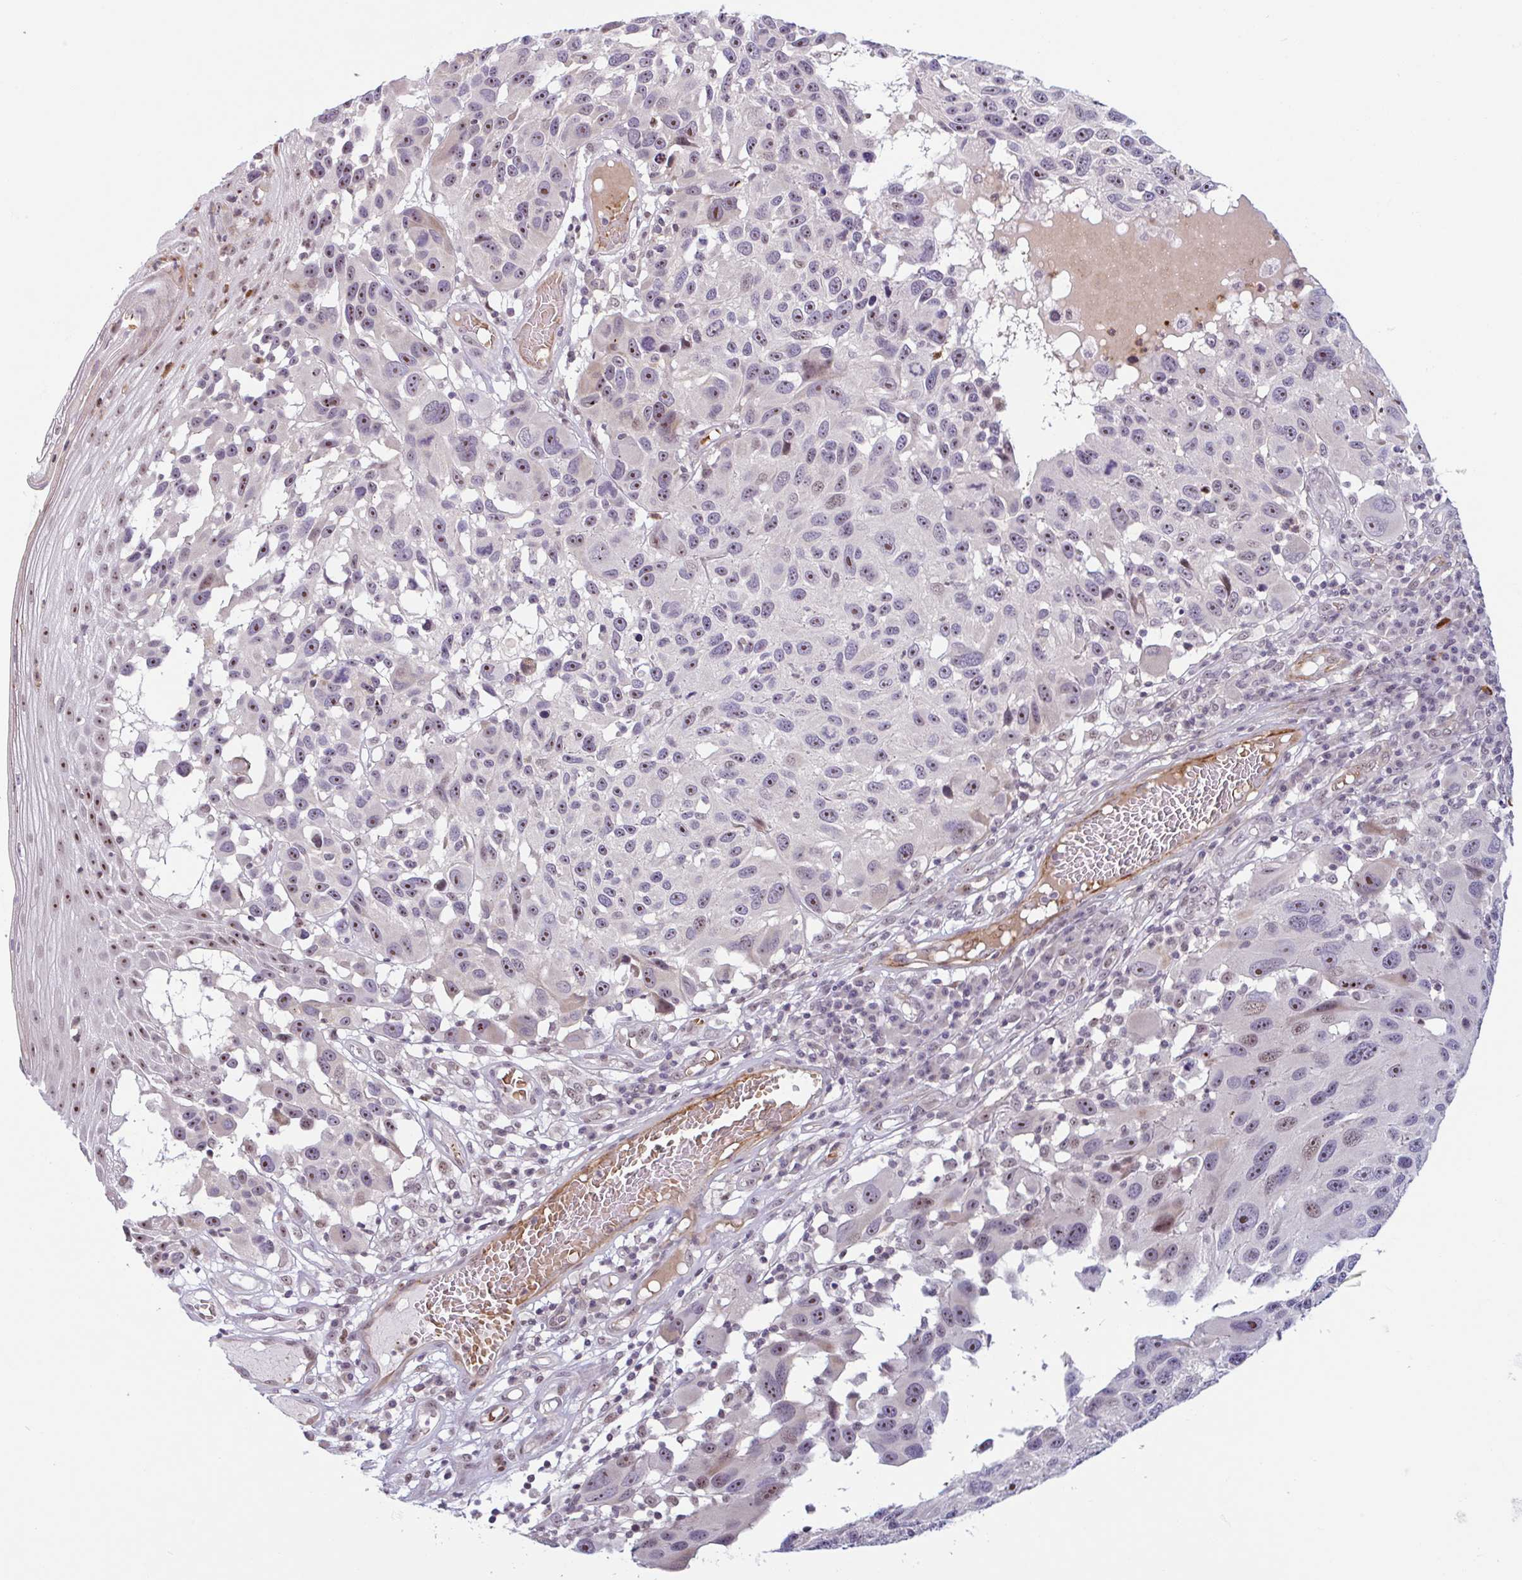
{"staining": {"intensity": "weak", "quantity": "<25%", "location": "nuclear"}, "tissue": "melanoma", "cell_type": "Tumor cells", "image_type": "cancer", "snomed": [{"axis": "morphology", "description": "Malignant melanoma, NOS"}, {"axis": "topography", "description": "Skin"}], "caption": "A micrograph of melanoma stained for a protein exhibits no brown staining in tumor cells. (Stains: DAB (3,3'-diaminobenzidine) immunohistochemistry (IHC) with hematoxylin counter stain, Microscopy: brightfield microscopy at high magnification).", "gene": "TMEM119", "patient": {"sex": "male", "age": 53}}